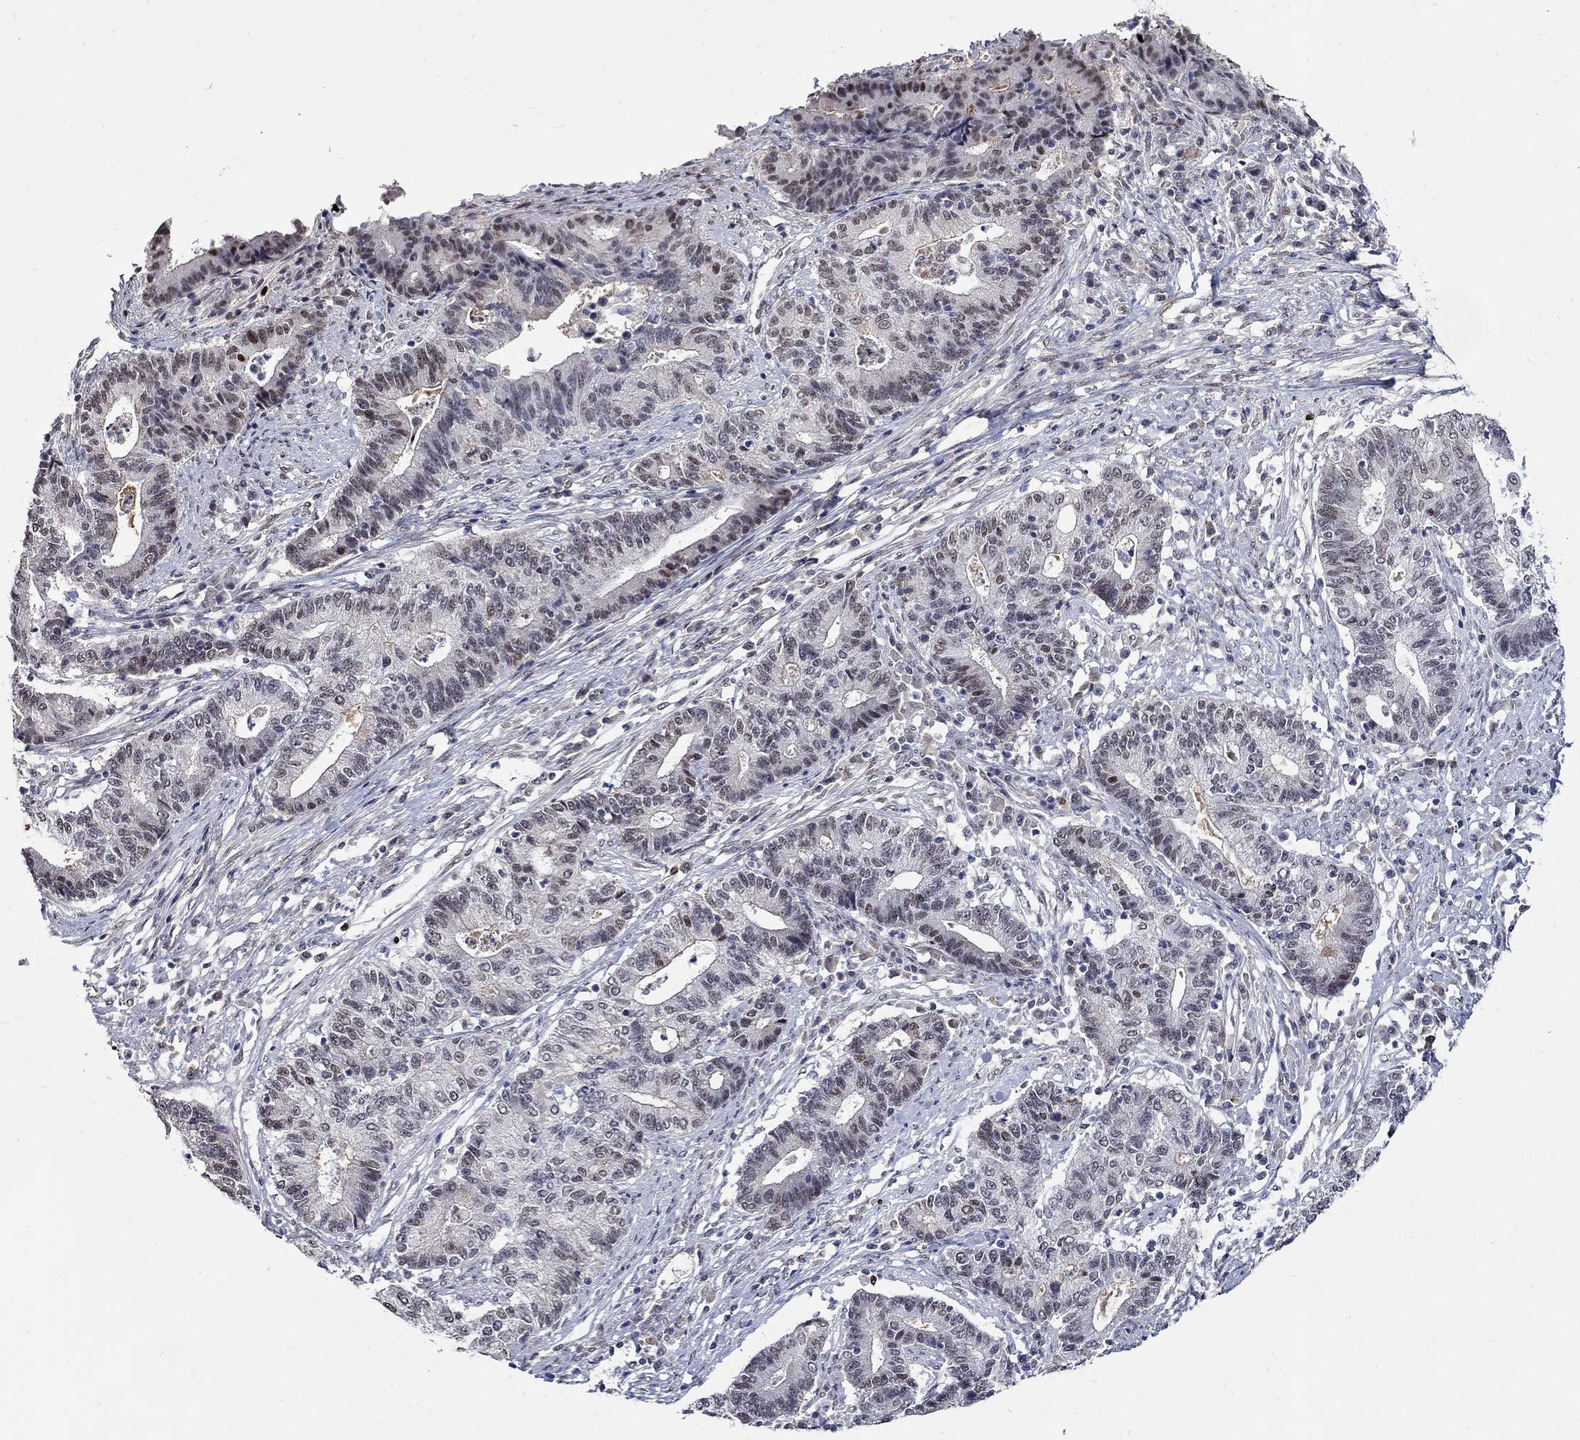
{"staining": {"intensity": "moderate", "quantity": "<25%", "location": "nuclear"}, "tissue": "endometrial cancer", "cell_type": "Tumor cells", "image_type": "cancer", "snomed": [{"axis": "morphology", "description": "Adenocarcinoma, NOS"}, {"axis": "topography", "description": "Uterus"}, {"axis": "topography", "description": "Endometrium"}], "caption": "A high-resolution micrograph shows immunohistochemistry (IHC) staining of adenocarcinoma (endometrial), which displays moderate nuclear expression in approximately <25% of tumor cells.", "gene": "GATA2", "patient": {"sex": "female", "age": 54}}